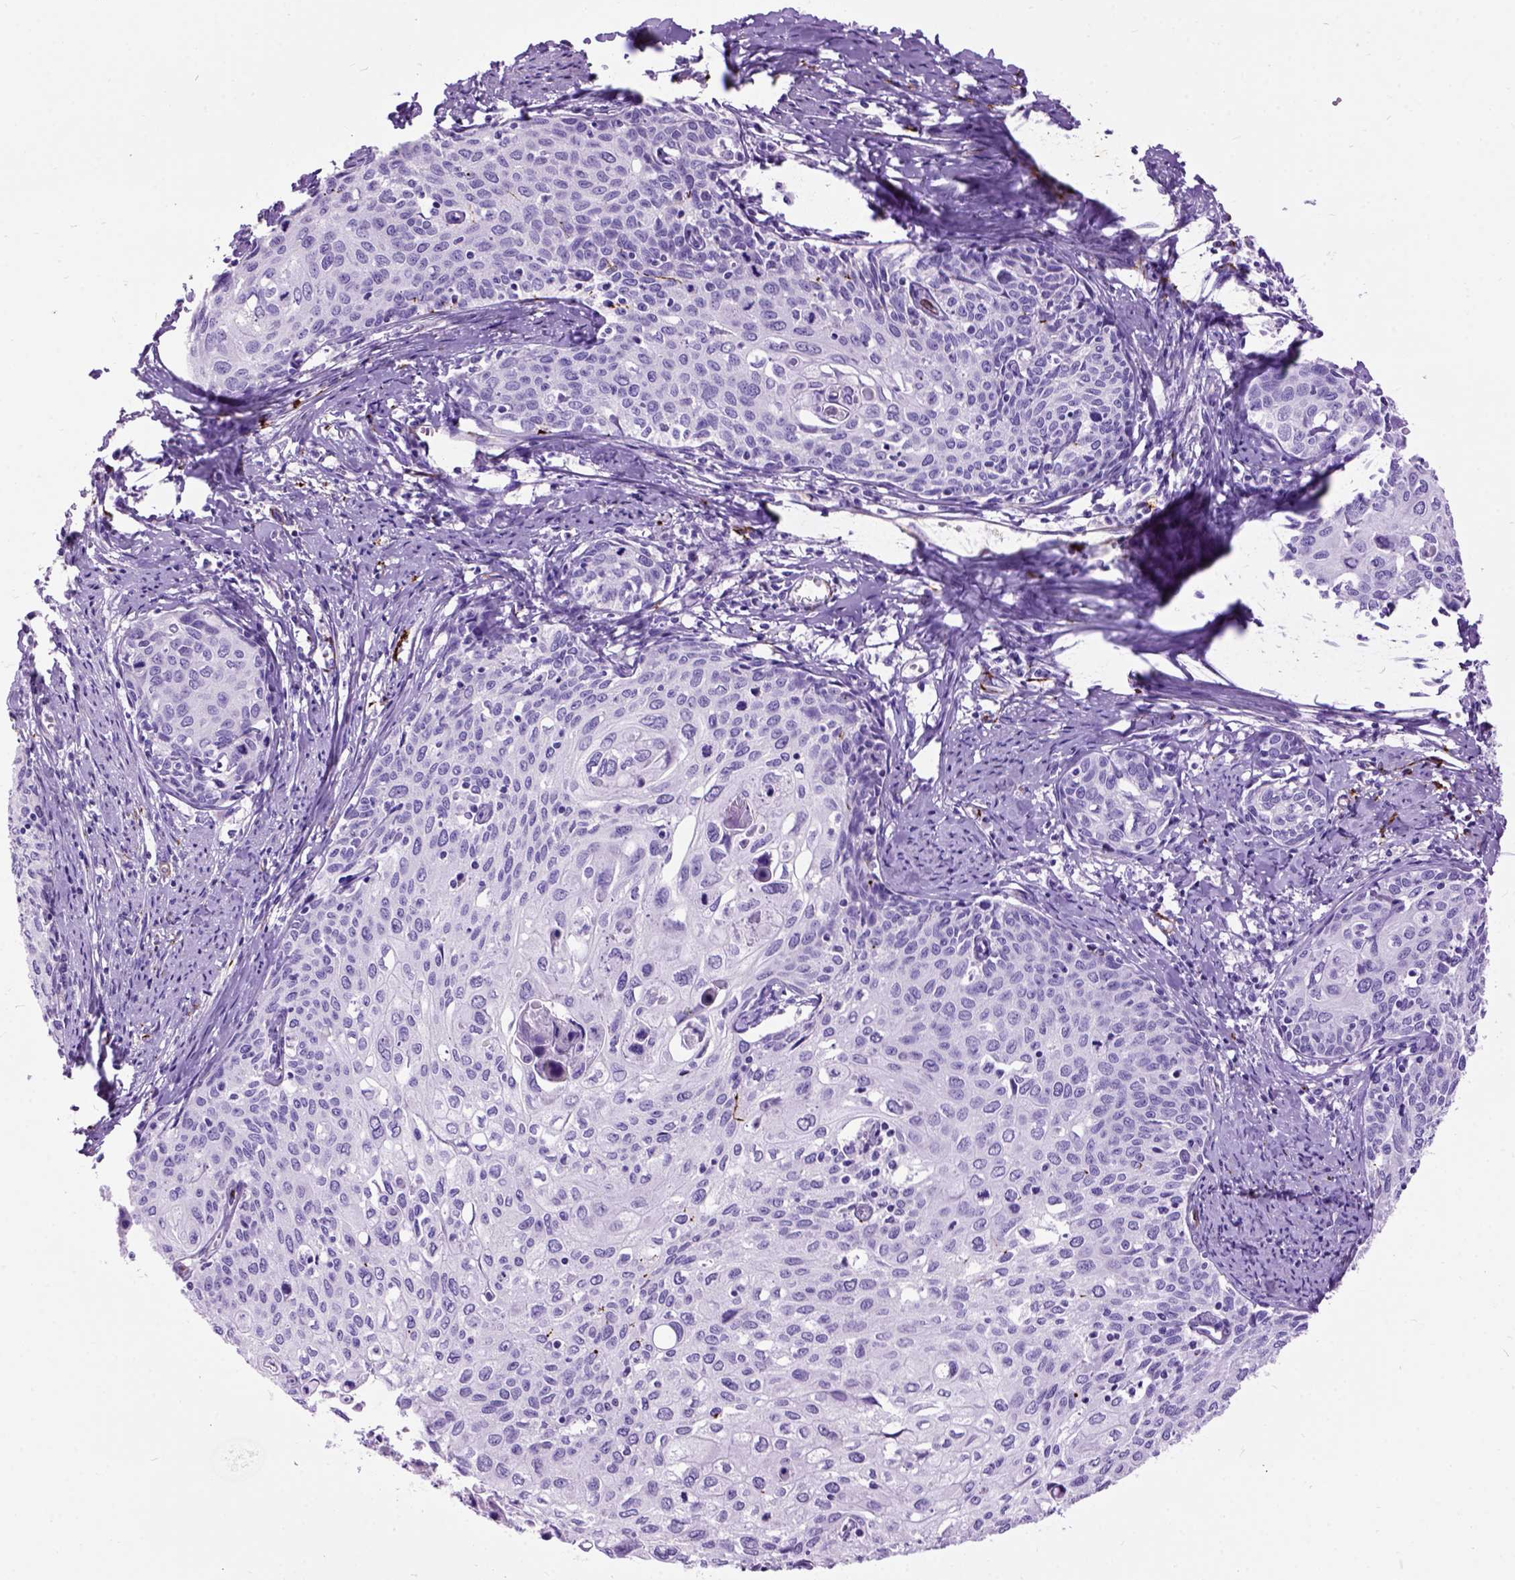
{"staining": {"intensity": "negative", "quantity": "none", "location": "none"}, "tissue": "cervical cancer", "cell_type": "Tumor cells", "image_type": "cancer", "snomed": [{"axis": "morphology", "description": "Squamous cell carcinoma, NOS"}, {"axis": "topography", "description": "Cervix"}], "caption": "This micrograph is of cervical cancer stained with immunohistochemistry (IHC) to label a protein in brown with the nuclei are counter-stained blue. There is no staining in tumor cells. (Stains: DAB IHC with hematoxylin counter stain, Microscopy: brightfield microscopy at high magnification).", "gene": "MAPT", "patient": {"sex": "female", "age": 62}}